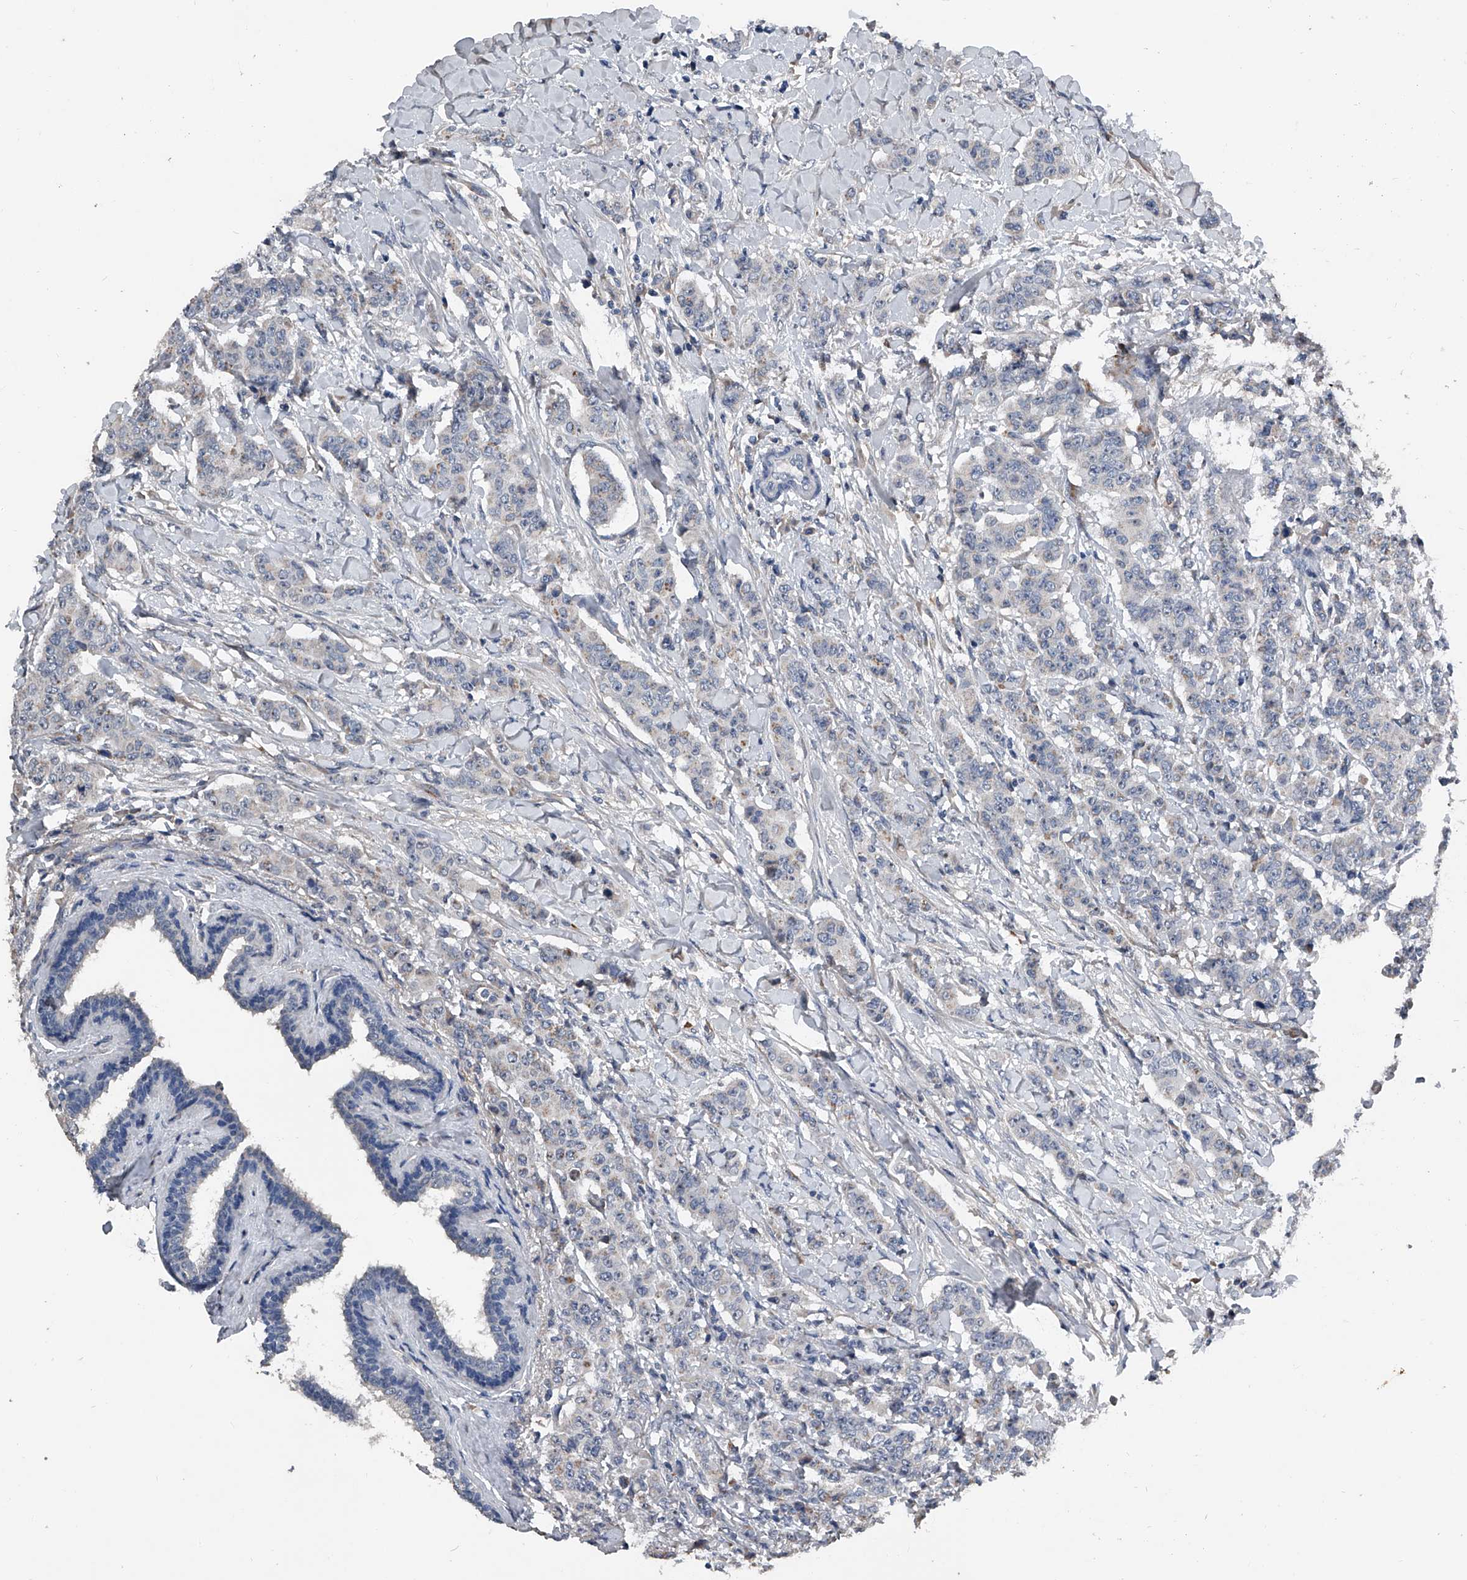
{"staining": {"intensity": "negative", "quantity": "none", "location": "none"}, "tissue": "breast cancer", "cell_type": "Tumor cells", "image_type": "cancer", "snomed": [{"axis": "morphology", "description": "Duct carcinoma"}, {"axis": "topography", "description": "Breast"}], "caption": "Immunohistochemistry of invasive ductal carcinoma (breast) exhibits no expression in tumor cells. (Stains: DAB (3,3'-diaminobenzidine) immunohistochemistry (IHC) with hematoxylin counter stain, Microscopy: brightfield microscopy at high magnification).", "gene": "PHACTR1", "patient": {"sex": "female", "age": 40}}